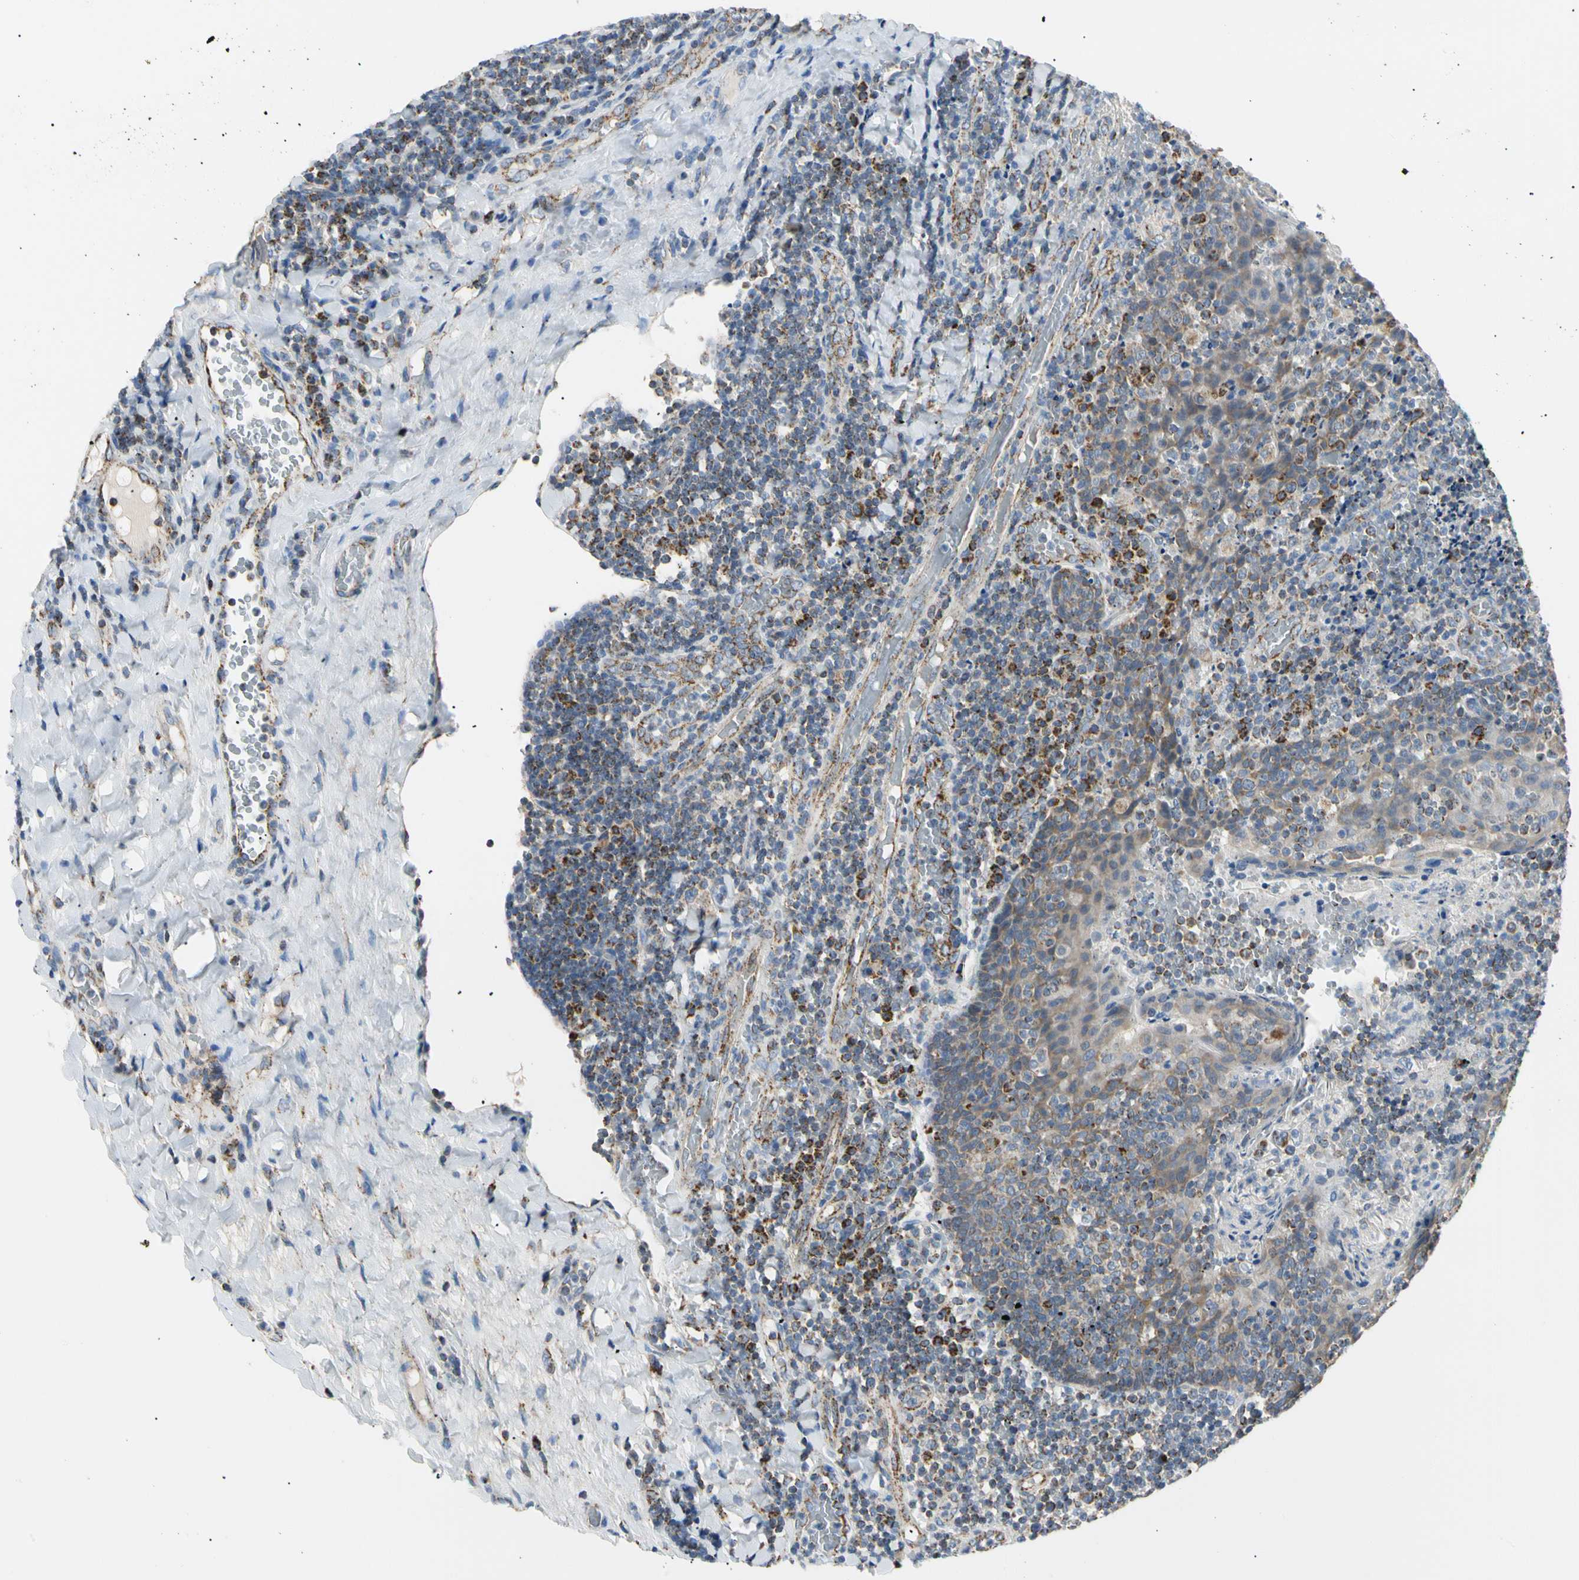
{"staining": {"intensity": "strong", "quantity": "25%-75%", "location": "cytoplasmic/membranous"}, "tissue": "tonsil", "cell_type": "Non-germinal center cells", "image_type": "normal", "snomed": [{"axis": "morphology", "description": "Normal tissue, NOS"}, {"axis": "topography", "description": "Tonsil"}], "caption": "IHC image of unremarkable tonsil: human tonsil stained using immunohistochemistry demonstrates high levels of strong protein expression localized specifically in the cytoplasmic/membranous of non-germinal center cells, appearing as a cytoplasmic/membranous brown color.", "gene": "ACAT1", "patient": {"sex": "male", "age": 17}}